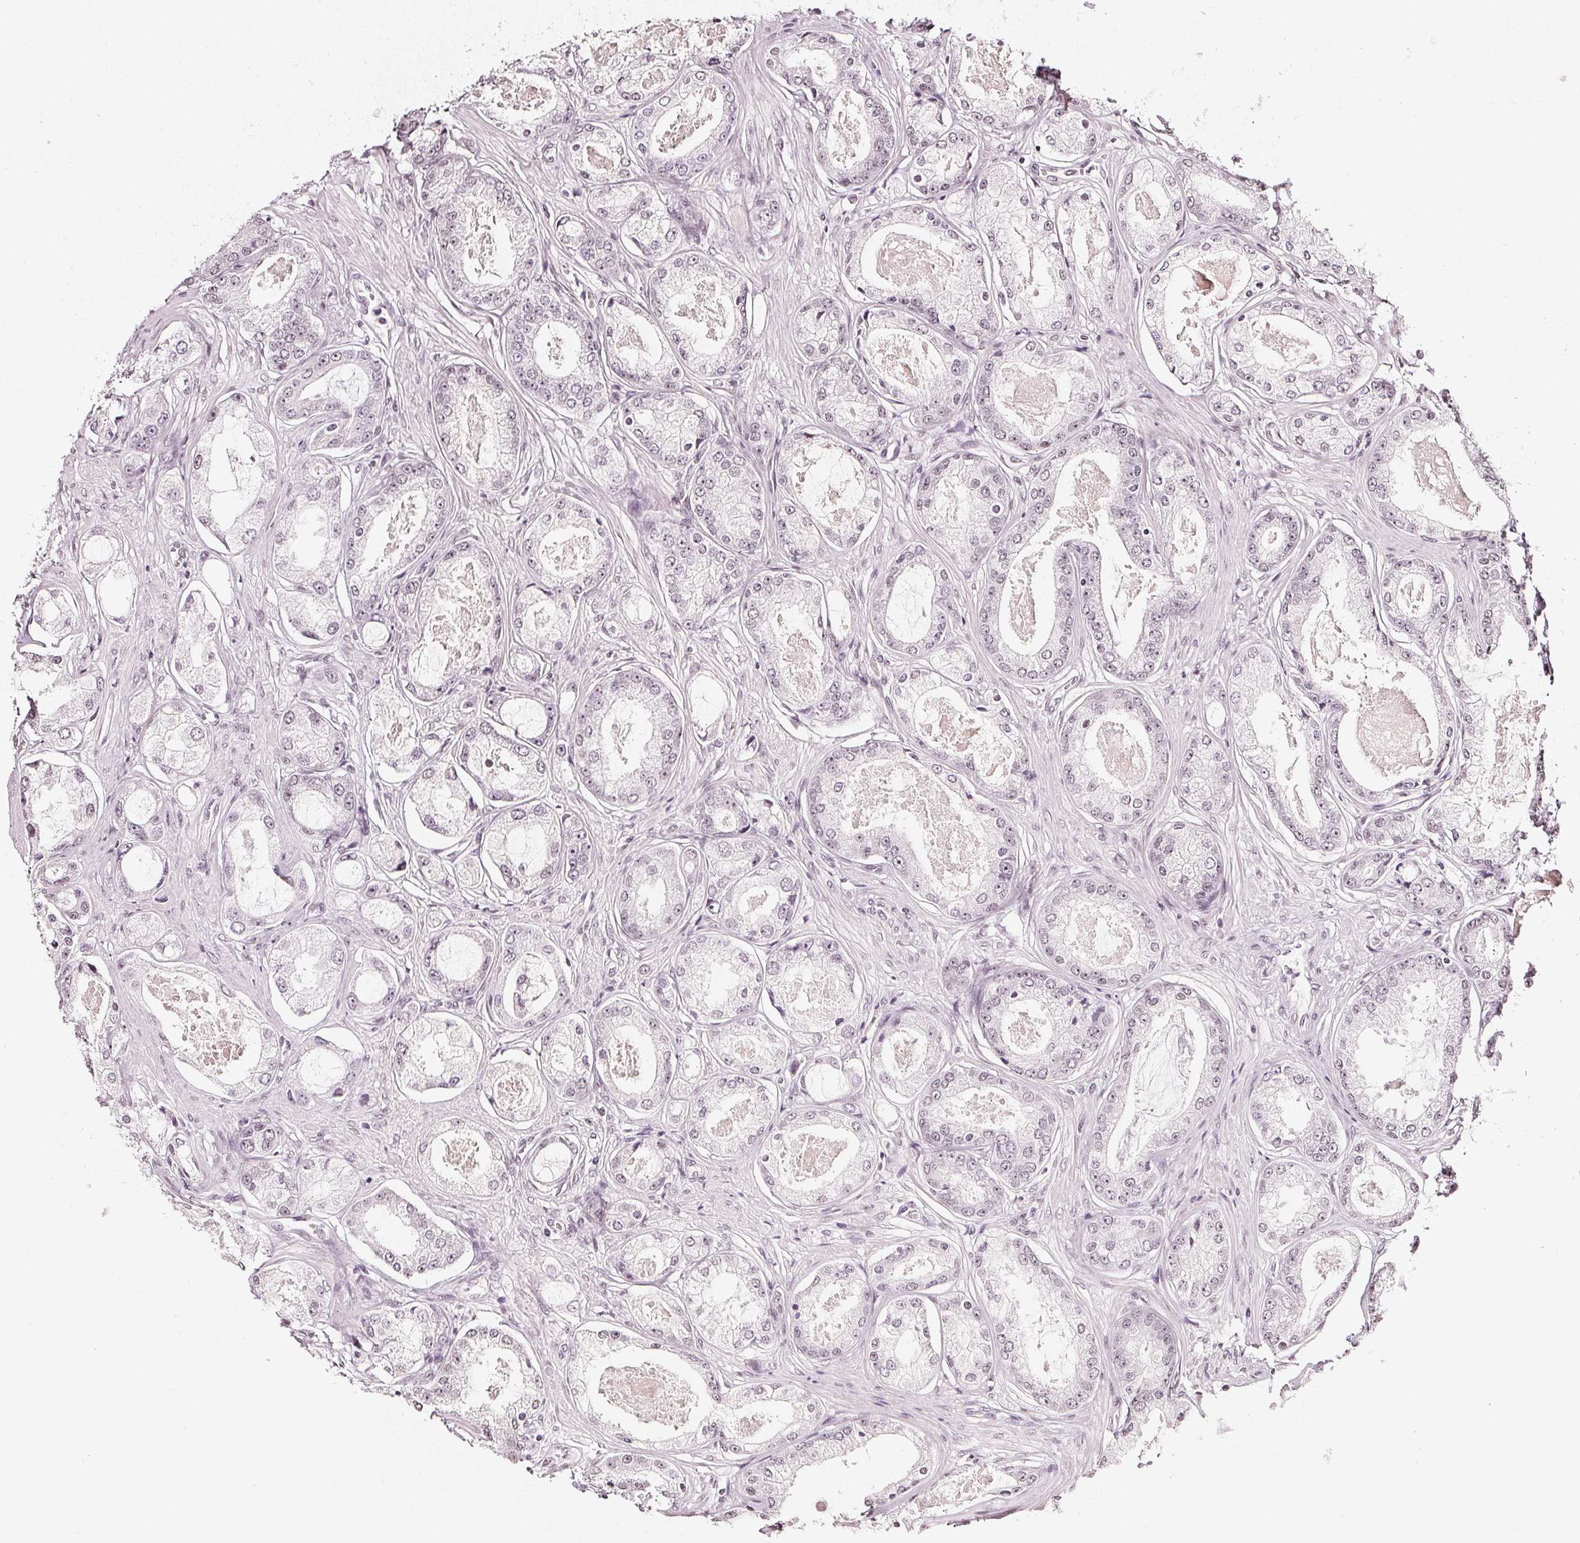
{"staining": {"intensity": "weak", "quantity": "<25%", "location": "nuclear"}, "tissue": "prostate cancer", "cell_type": "Tumor cells", "image_type": "cancer", "snomed": [{"axis": "morphology", "description": "Adenocarcinoma, Low grade"}, {"axis": "topography", "description": "Prostate"}], "caption": "This is a photomicrograph of IHC staining of prostate low-grade adenocarcinoma, which shows no staining in tumor cells. (Brightfield microscopy of DAB IHC at high magnification).", "gene": "DNAJC6", "patient": {"sex": "male", "age": 68}}